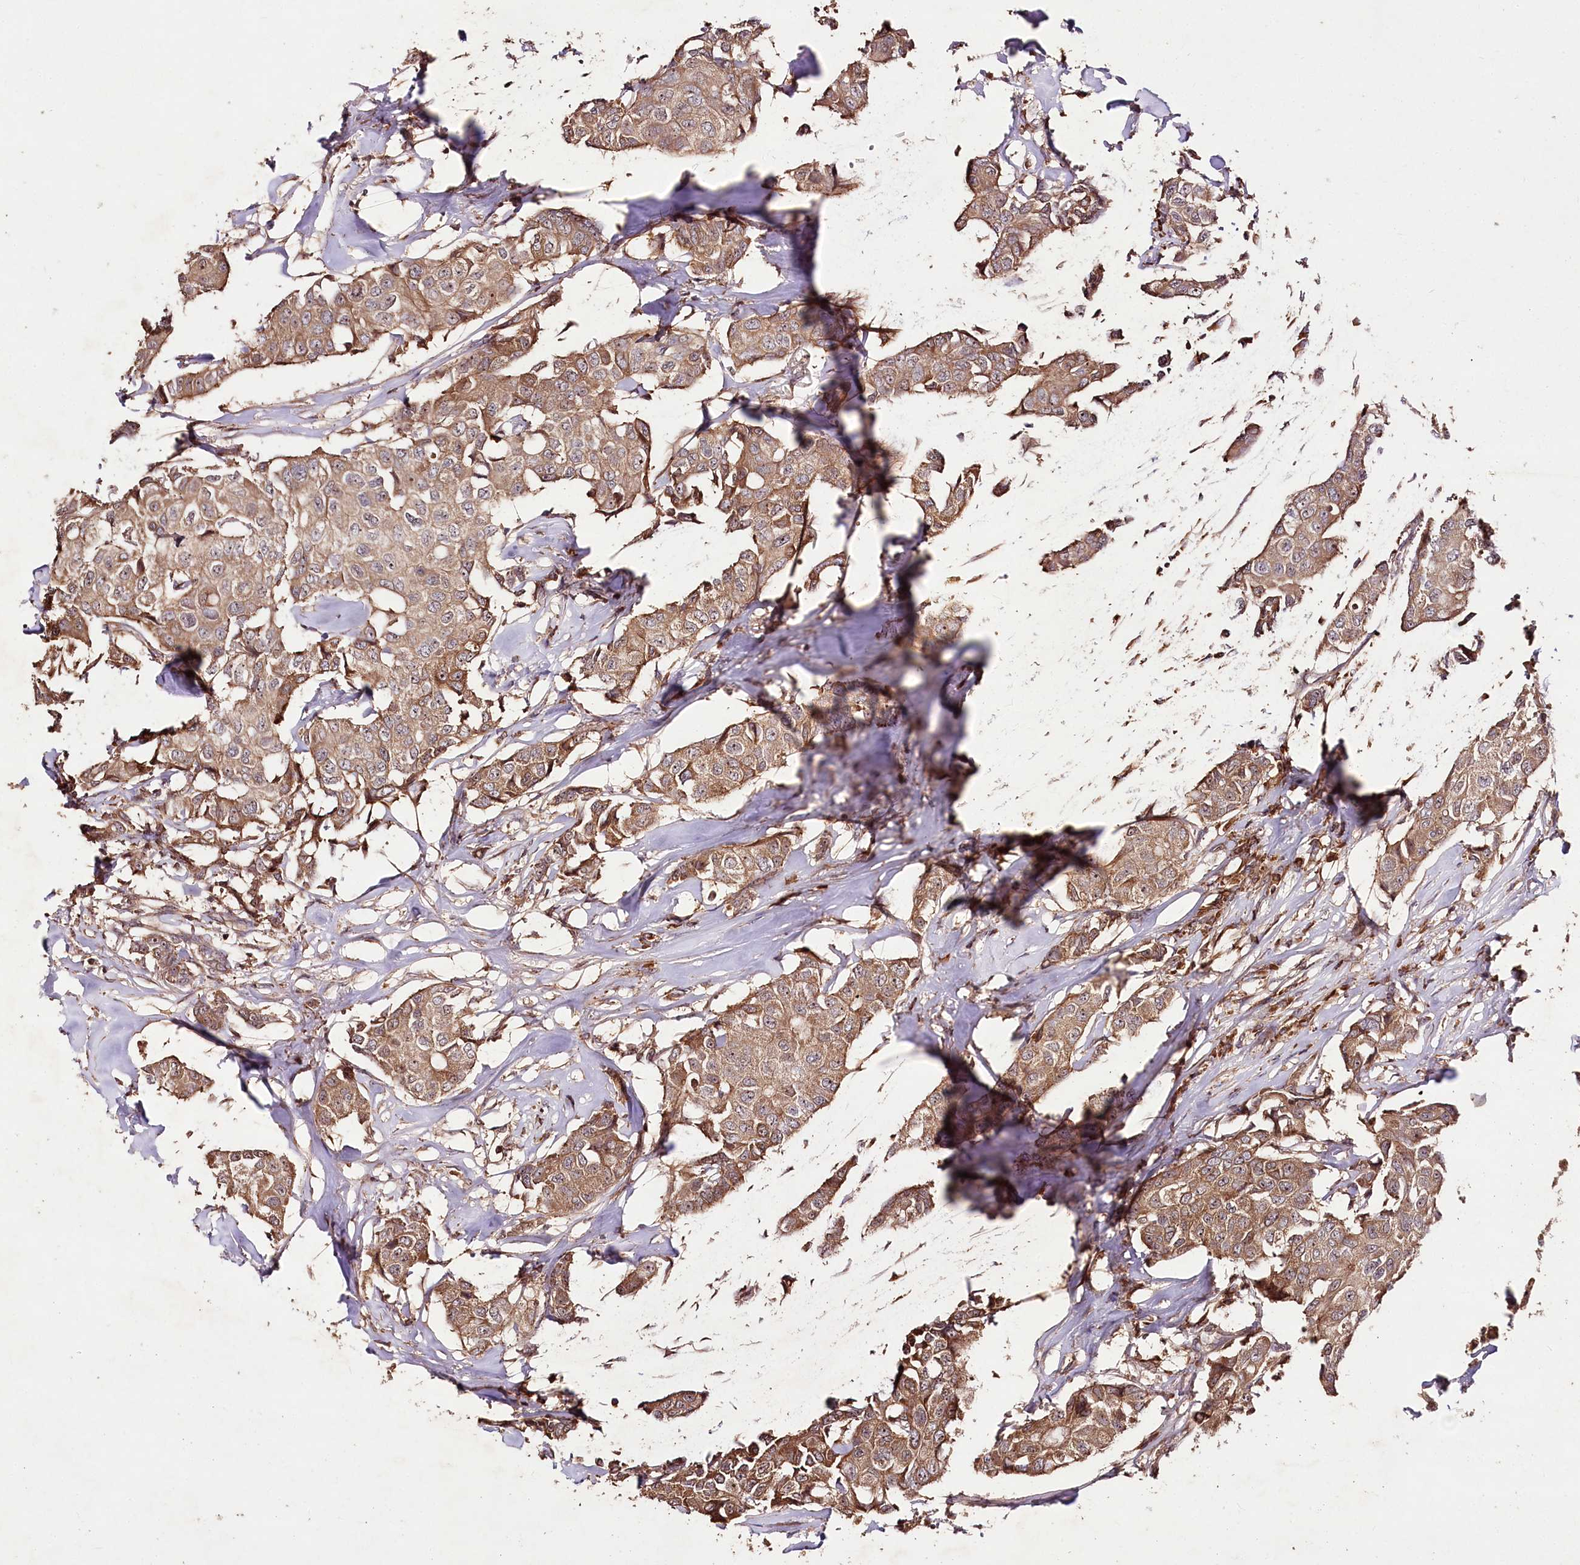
{"staining": {"intensity": "moderate", "quantity": ">75%", "location": "cytoplasmic/membranous"}, "tissue": "breast cancer", "cell_type": "Tumor cells", "image_type": "cancer", "snomed": [{"axis": "morphology", "description": "Duct carcinoma"}, {"axis": "topography", "description": "Breast"}], "caption": "The image exhibits a brown stain indicating the presence of a protein in the cytoplasmic/membranous of tumor cells in breast cancer.", "gene": "FAM53B", "patient": {"sex": "female", "age": 80}}